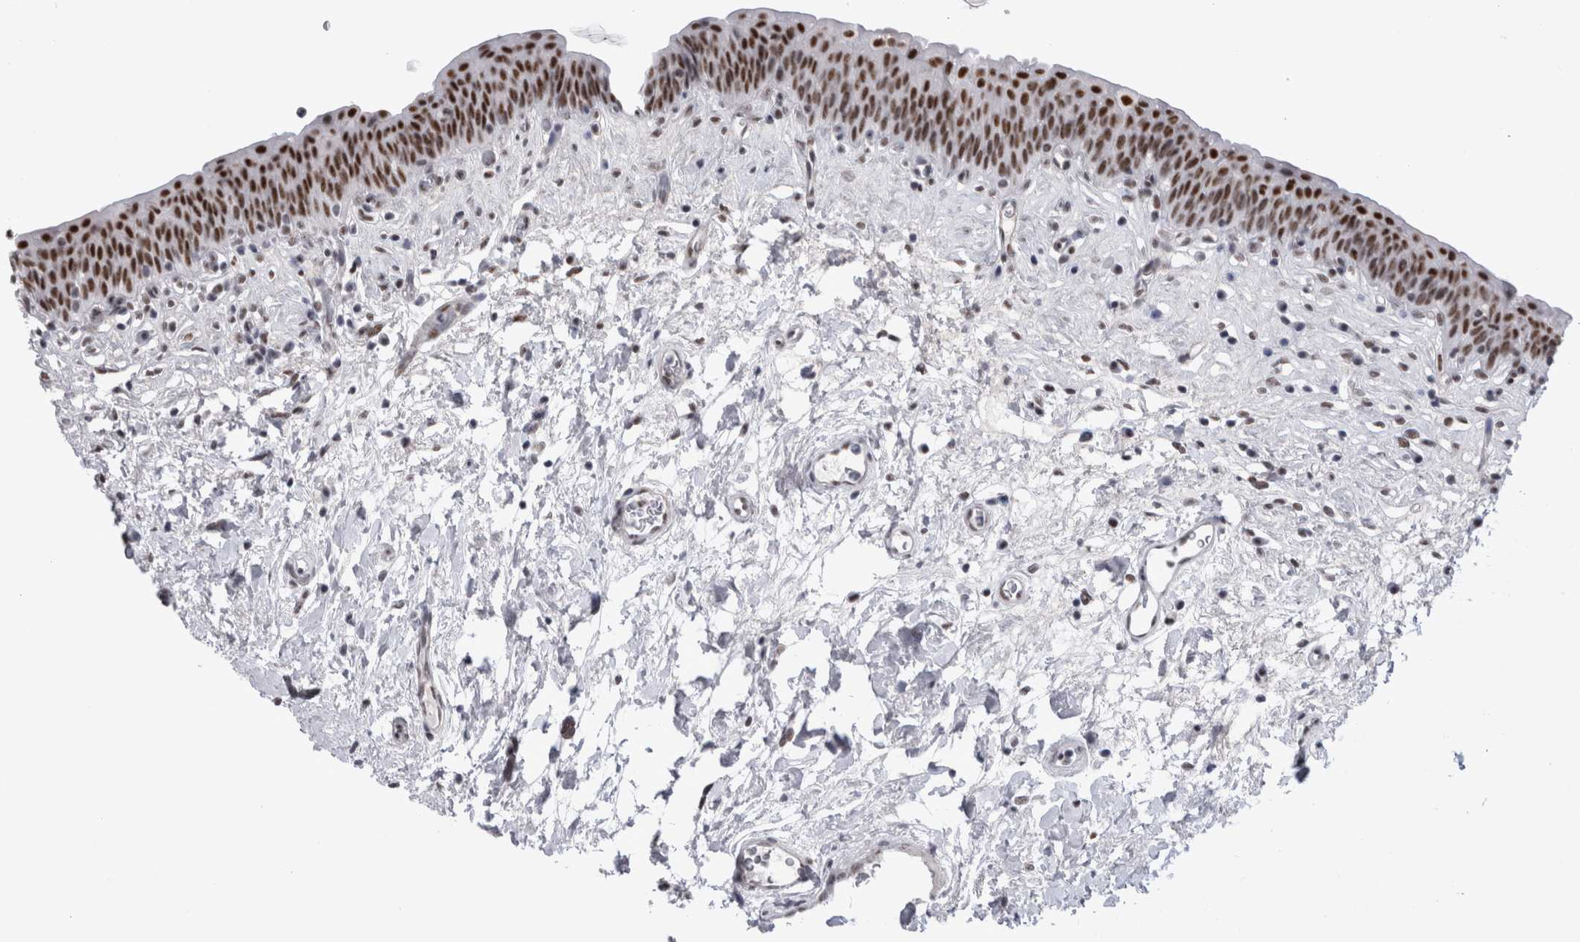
{"staining": {"intensity": "strong", "quantity": ">75%", "location": "nuclear"}, "tissue": "urinary bladder", "cell_type": "Urothelial cells", "image_type": "normal", "snomed": [{"axis": "morphology", "description": "Normal tissue, NOS"}, {"axis": "topography", "description": "Urinary bladder"}], "caption": "Unremarkable urinary bladder exhibits strong nuclear positivity in approximately >75% of urothelial cells.", "gene": "API5", "patient": {"sex": "male", "age": 83}}